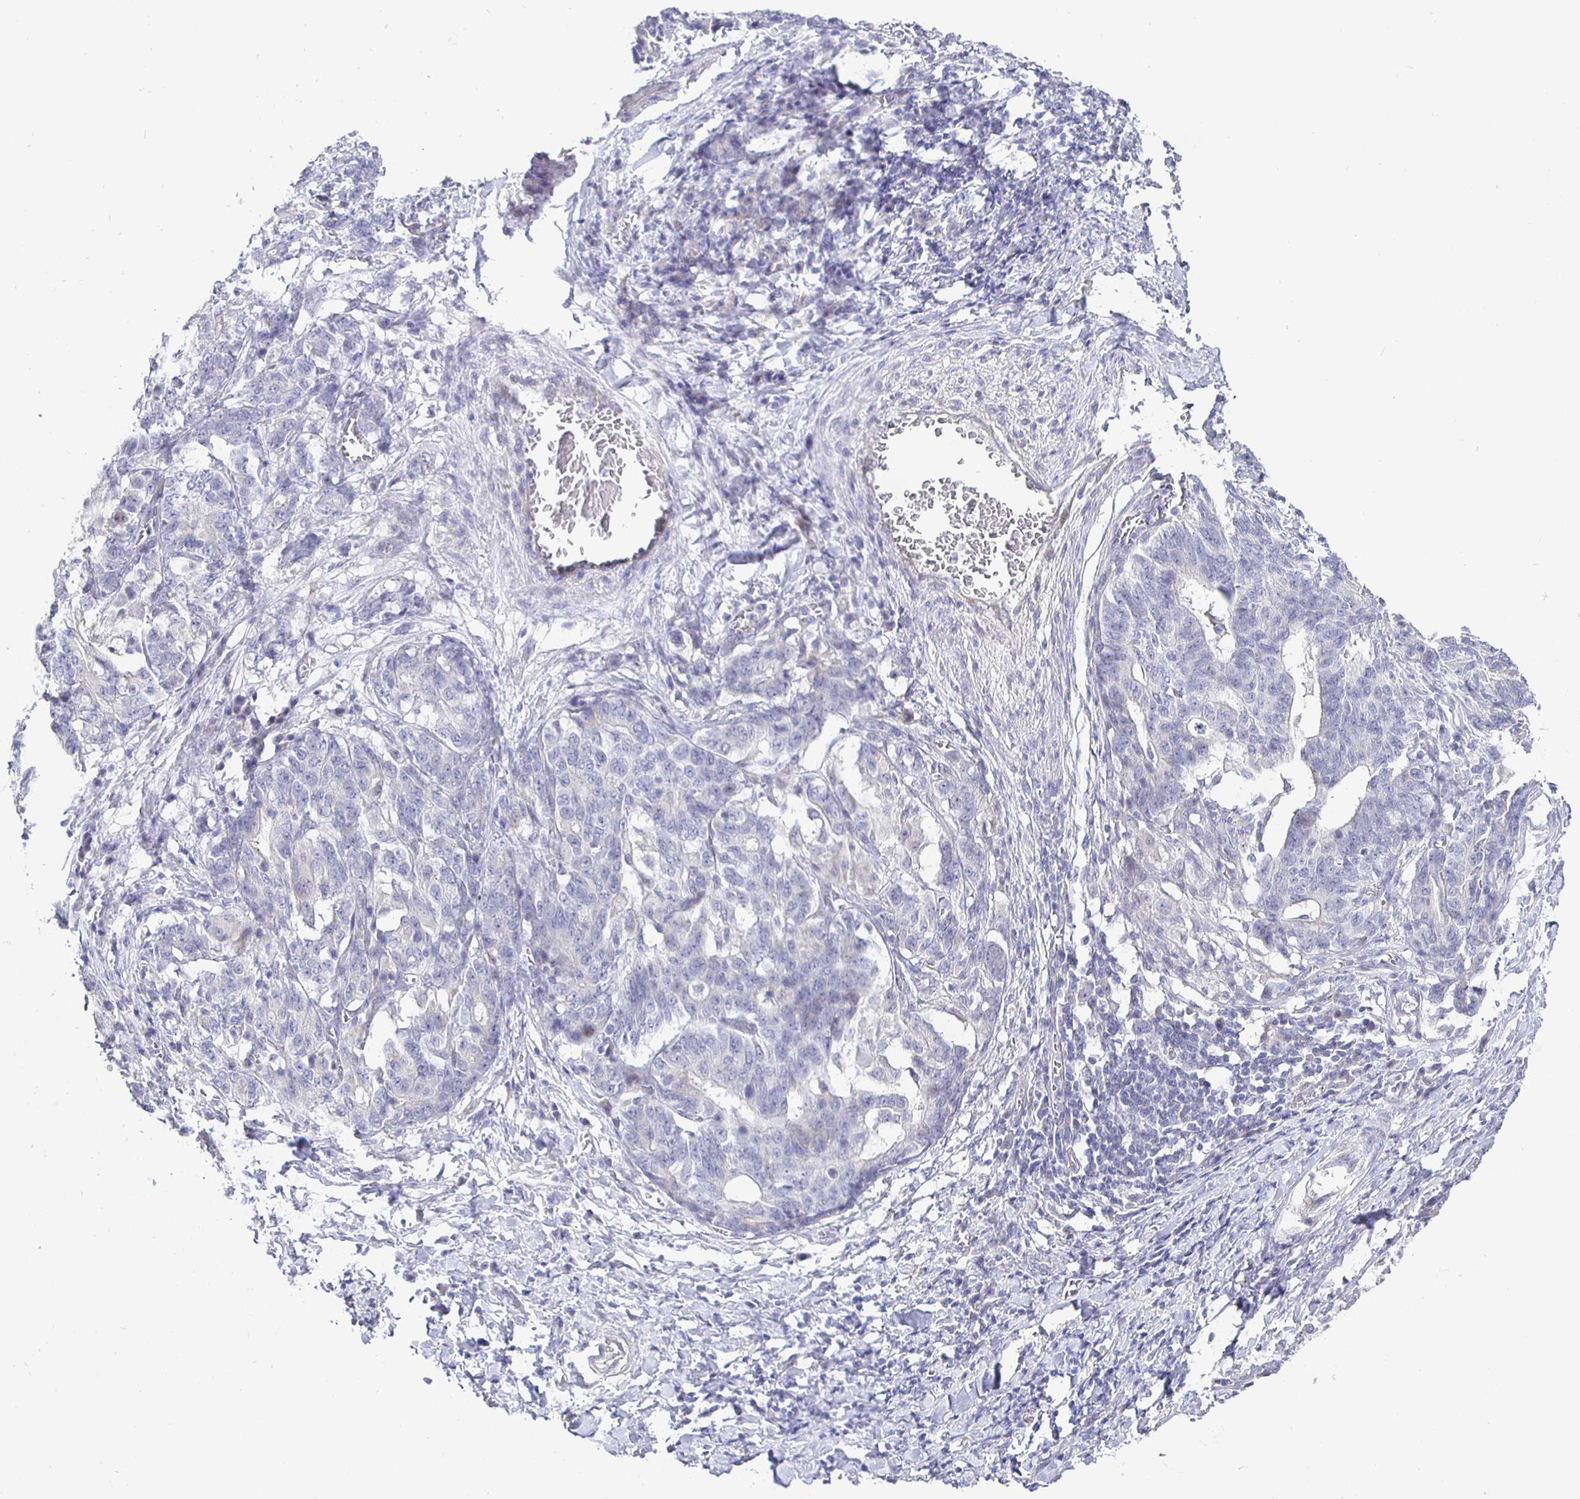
{"staining": {"intensity": "negative", "quantity": "none", "location": "none"}, "tissue": "stomach cancer", "cell_type": "Tumor cells", "image_type": "cancer", "snomed": [{"axis": "morphology", "description": "Normal tissue, NOS"}, {"axis": "morphology", "description": "Adenocarcinoma, NOS"}, {"axis": "topography", "description": "Stomach"}], "caption": "Adenocarcinoma (stomach) was stained to show a protein in brown. There is no significant positivity in tumor cells.", "gene": "CIT", "patient": {"sex": "female", "age": 64}}